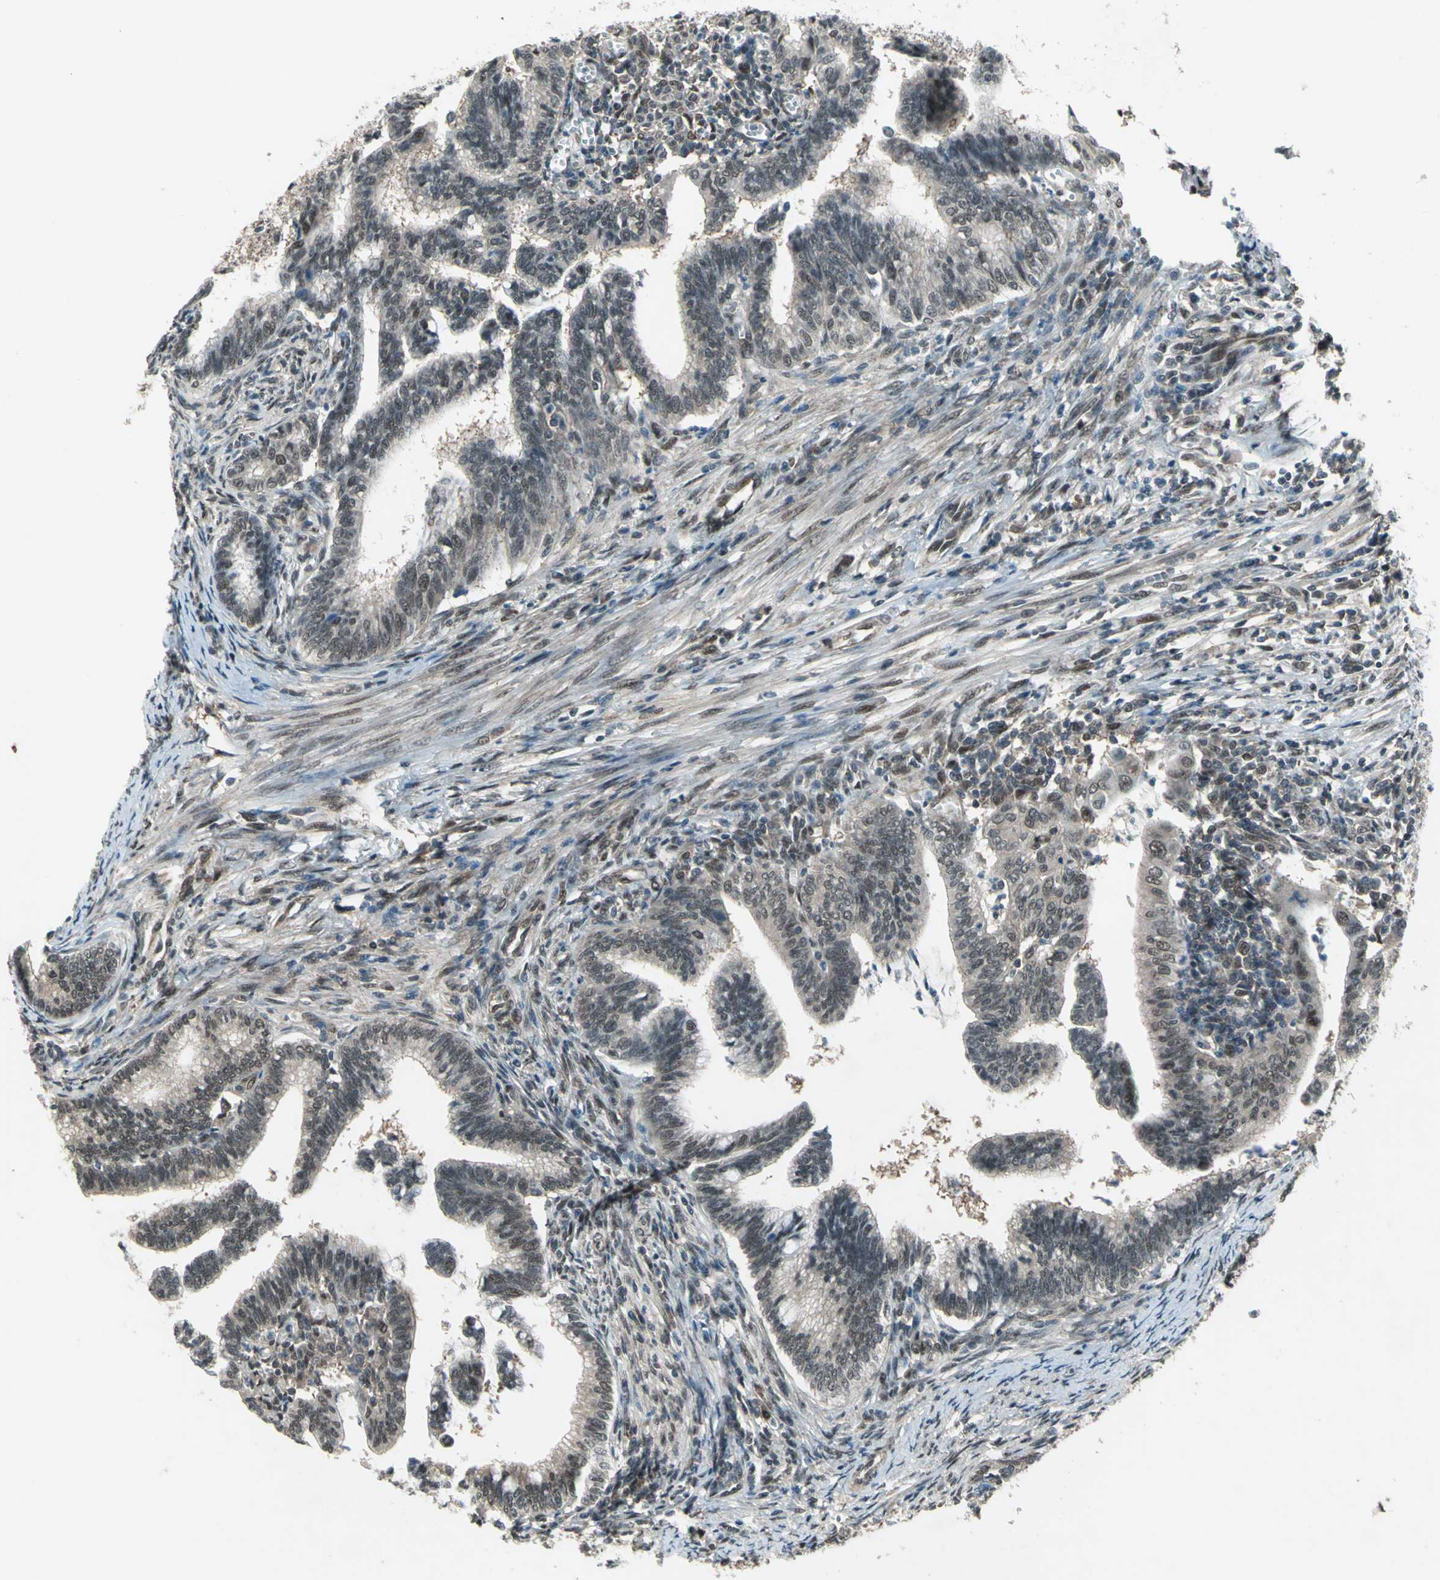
{"staining": {"intensity": "weak", "quantity": ">75%", "location": "cytoplasmic/membranous,nuclear"}, "tissue": "cervical cancer", "cell_type": "Tumor cells", "image_type": "cancer", "snomed": [{"axis": "morphology", "description": "Adenocarcinoma, NOS"}, {"axis": "topography", "description": "Cervix"}], "caption": "An immunohistochemistry (IHC) micrograph of neoplastic tissue is shown. Protein staining in brown highlights weak cytoplasmic/membranous and nuclear positivity in cervical adenocarcinoma within tumor cells.", "gene": "COPS5", "patient": {"sex": "female", "age": 36}}